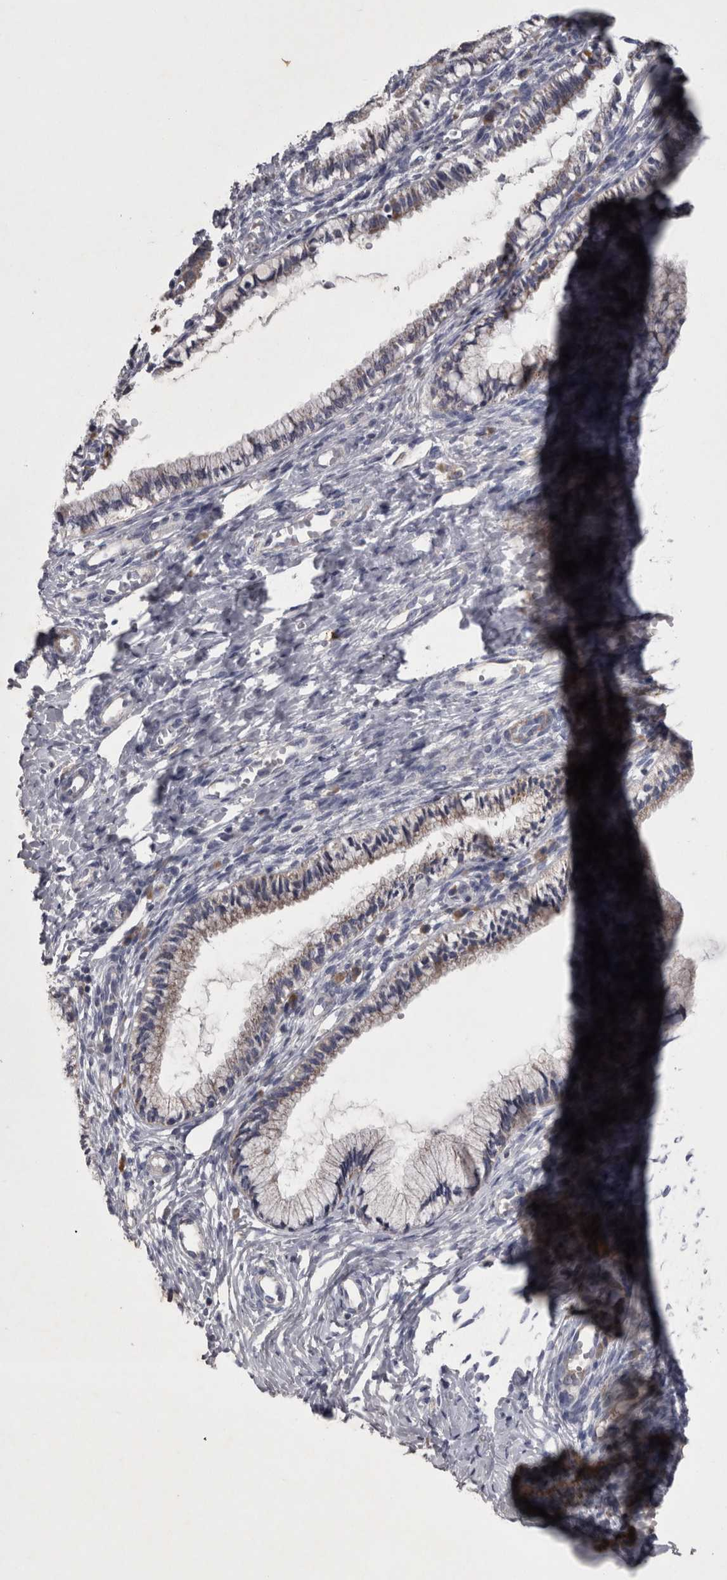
{"staining": {"intensity": "weak", "quantity": "<25%", "location": "cytoplasmic/membranous"}, "tissue": "cervix", "cell_type": "Glandular cells", "image_type": "normal", "snomed": [{"axis": "morphology", "description": "Normal tissue, NOS"}, {"axis": "topography", "description": "Cervix"}], "caption": "This is an immunohistochemistry micrograph of benign human cervix. There is no positivity in glandular cells.", "gene": "DBT", "patient": {"sex": "female", "age": 27}}